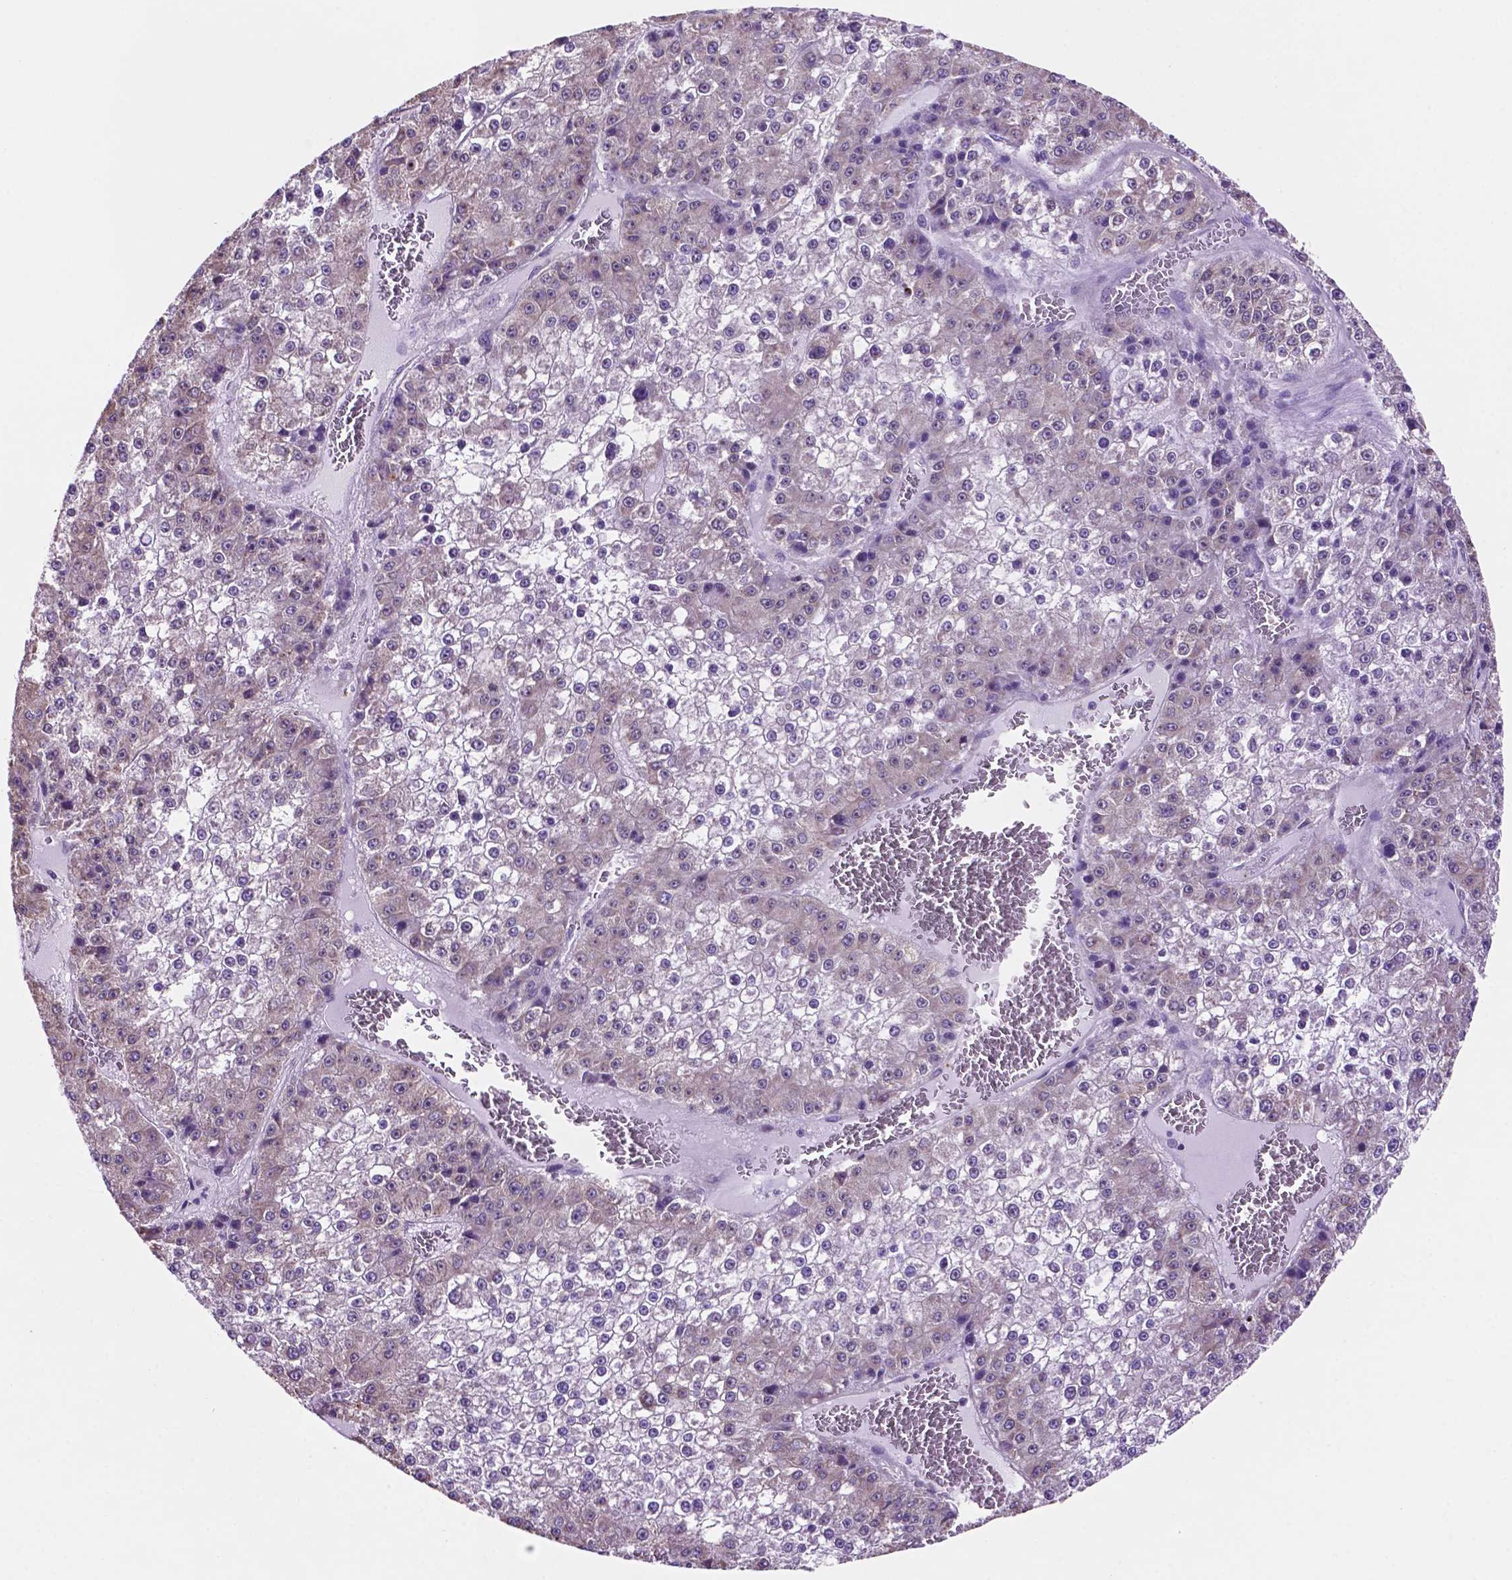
{"staining": {"intensity": "negative", "quantity": "none", "location": "none"}, "tissue": "liver cancer", "cell_type": "Tumor cells", "image_type": "cancer", "snomed": [{"axis": "morphology", "description": "Carcinoma, Hepatocellular, NOS"}, {"axis": "topography", "description": "Liver"}], "caption": "This is an immunohistochemistry (IHC) photomicrograph of human liver cancer (hepatocellular carcinoma). There is no staining in tumor cells.", "gene": "SPDYA", "patient": {"sex": "female", "age": 73}}